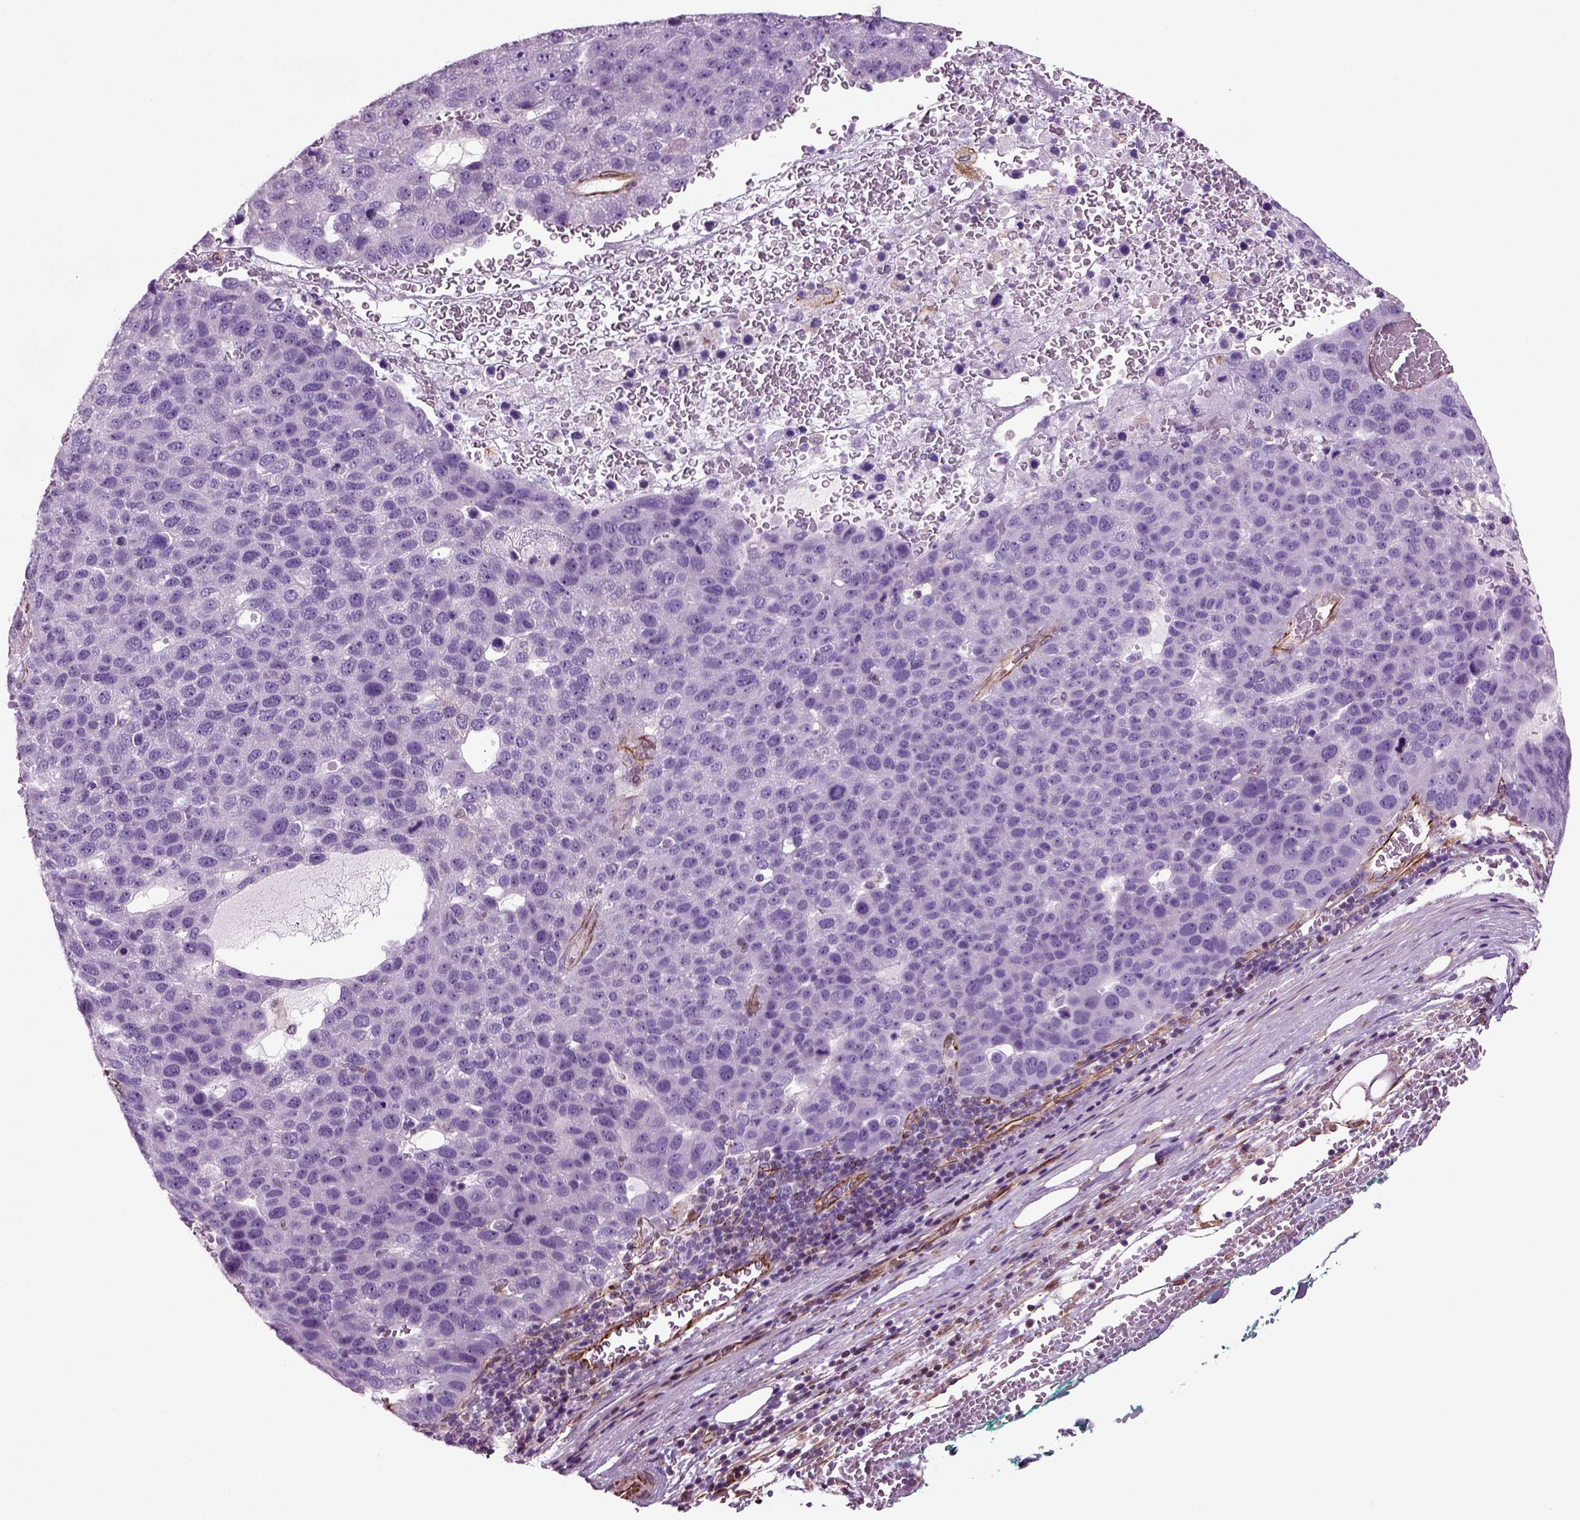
{"staining": {"intensity": "negative", "quantity": "none", "location": "none"}, "tissue": "pancreatic cancer", "cell_type": "Tumor cells", "image_type": "cancer", "snomed": [{"axis": "morphology", "description": "Adenocarcinoma, NOS"}, {"axis": "topography", "description": "Pancreas"}], "caption": "Micrograph shows no protein expression in tumor cells of pancreatic adenocarcinoma tissue. (Brightfield microscopy of DAB (3,3'-diaminobenzidine) IHC at high magnification).", "gene": "ACER3", "patient": {"sex": "female", "age": 61}}